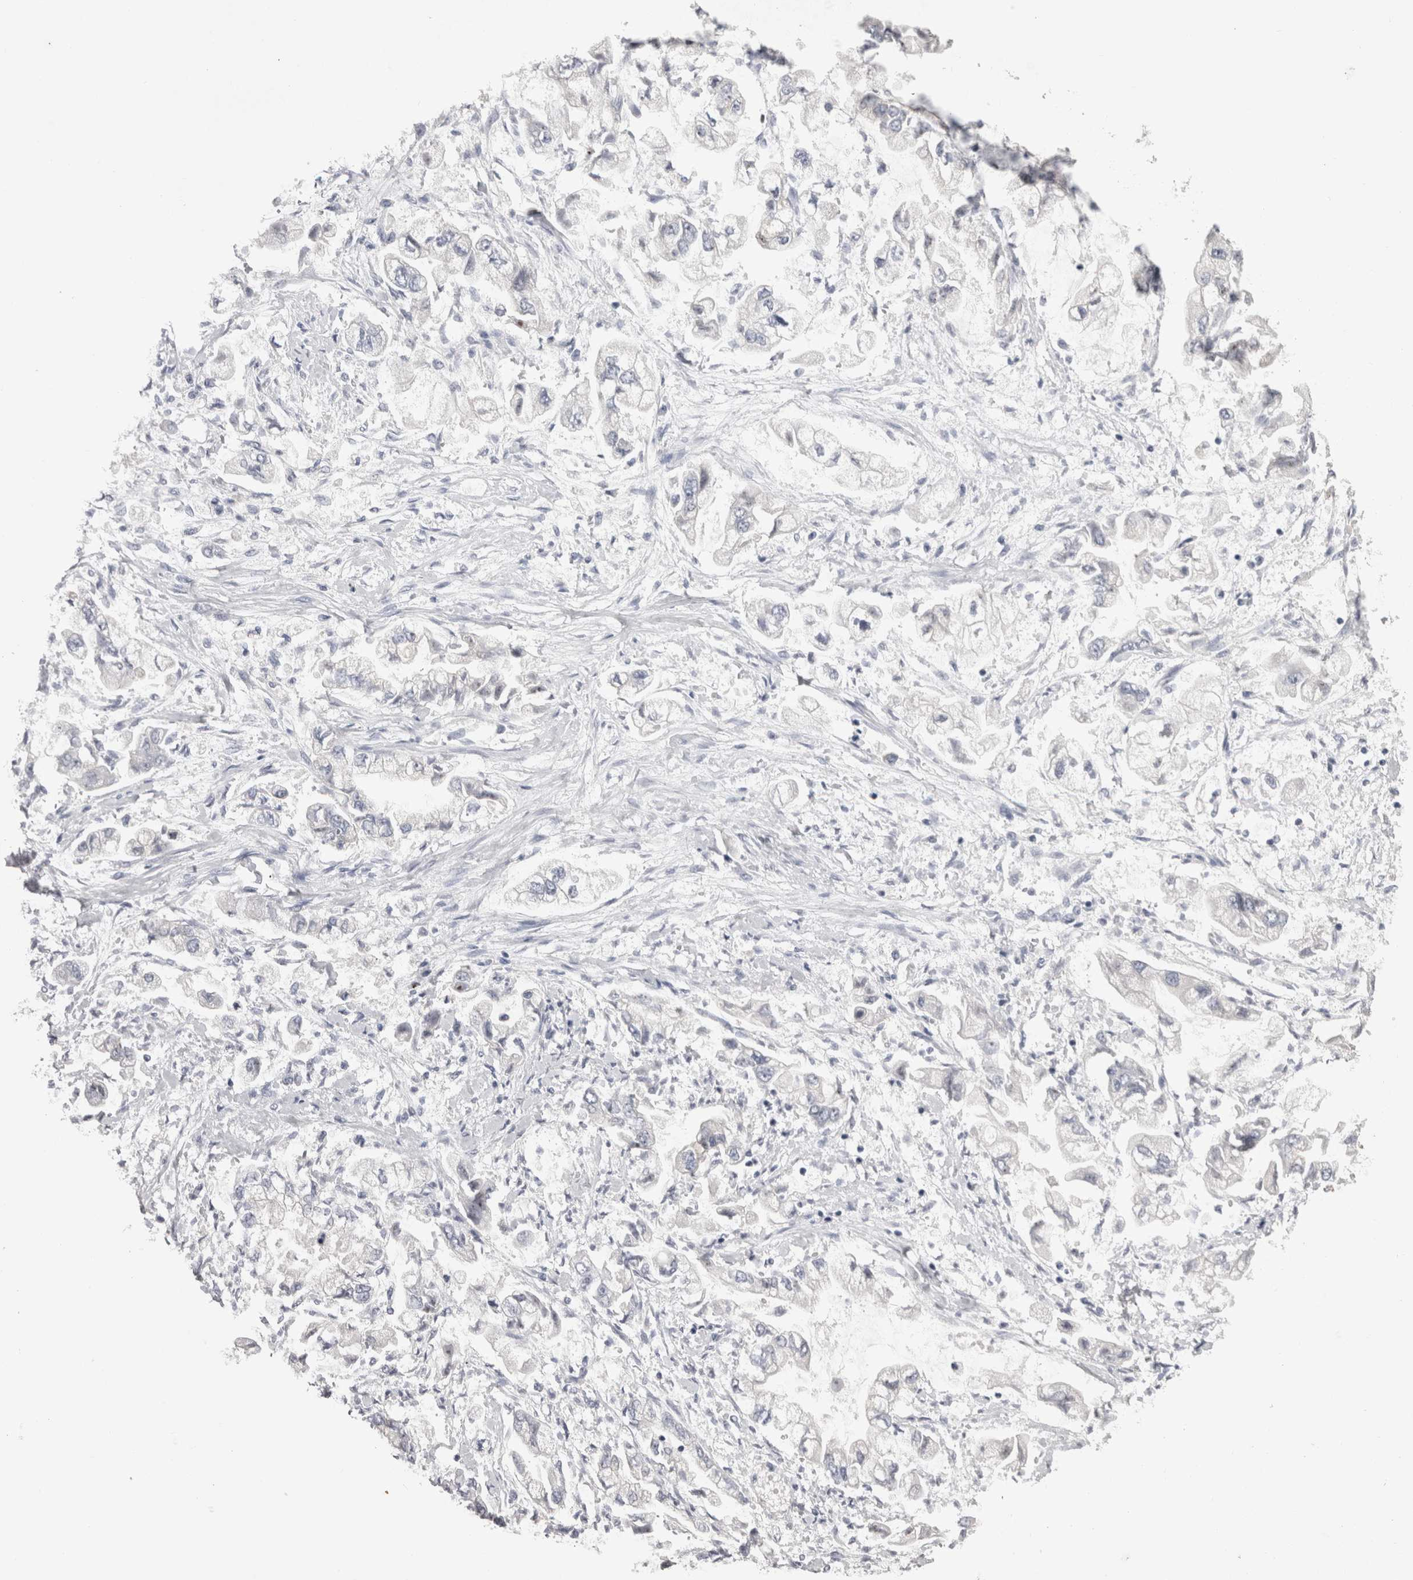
{"staining": {"intensity": "negative", "quantity": "none", "location": "none"}, "tissue": "stomach cancer", "cell_type": "Tumor cells", "image_type": "cancer", "snomed": [{"axis": "morphology", "description": "Normal tissue, NOS"}, {"axis": "morphology", "description": "Adenocarcinoma, NOS"}, {"axis": "topography", "description": "Stomach"}], "caption": "The immunohistochemistry photomicrograph has no significant staining in tumor cells of adenocarcinoma (stomach) tissue. The staining is performed using DAB (3,3'-diaminobenzidine) brown chromogen with nuclei counter-stained in using hematoxylin.", "gene": "PWP2", "patient": {"sex": "male", "age": 62}}